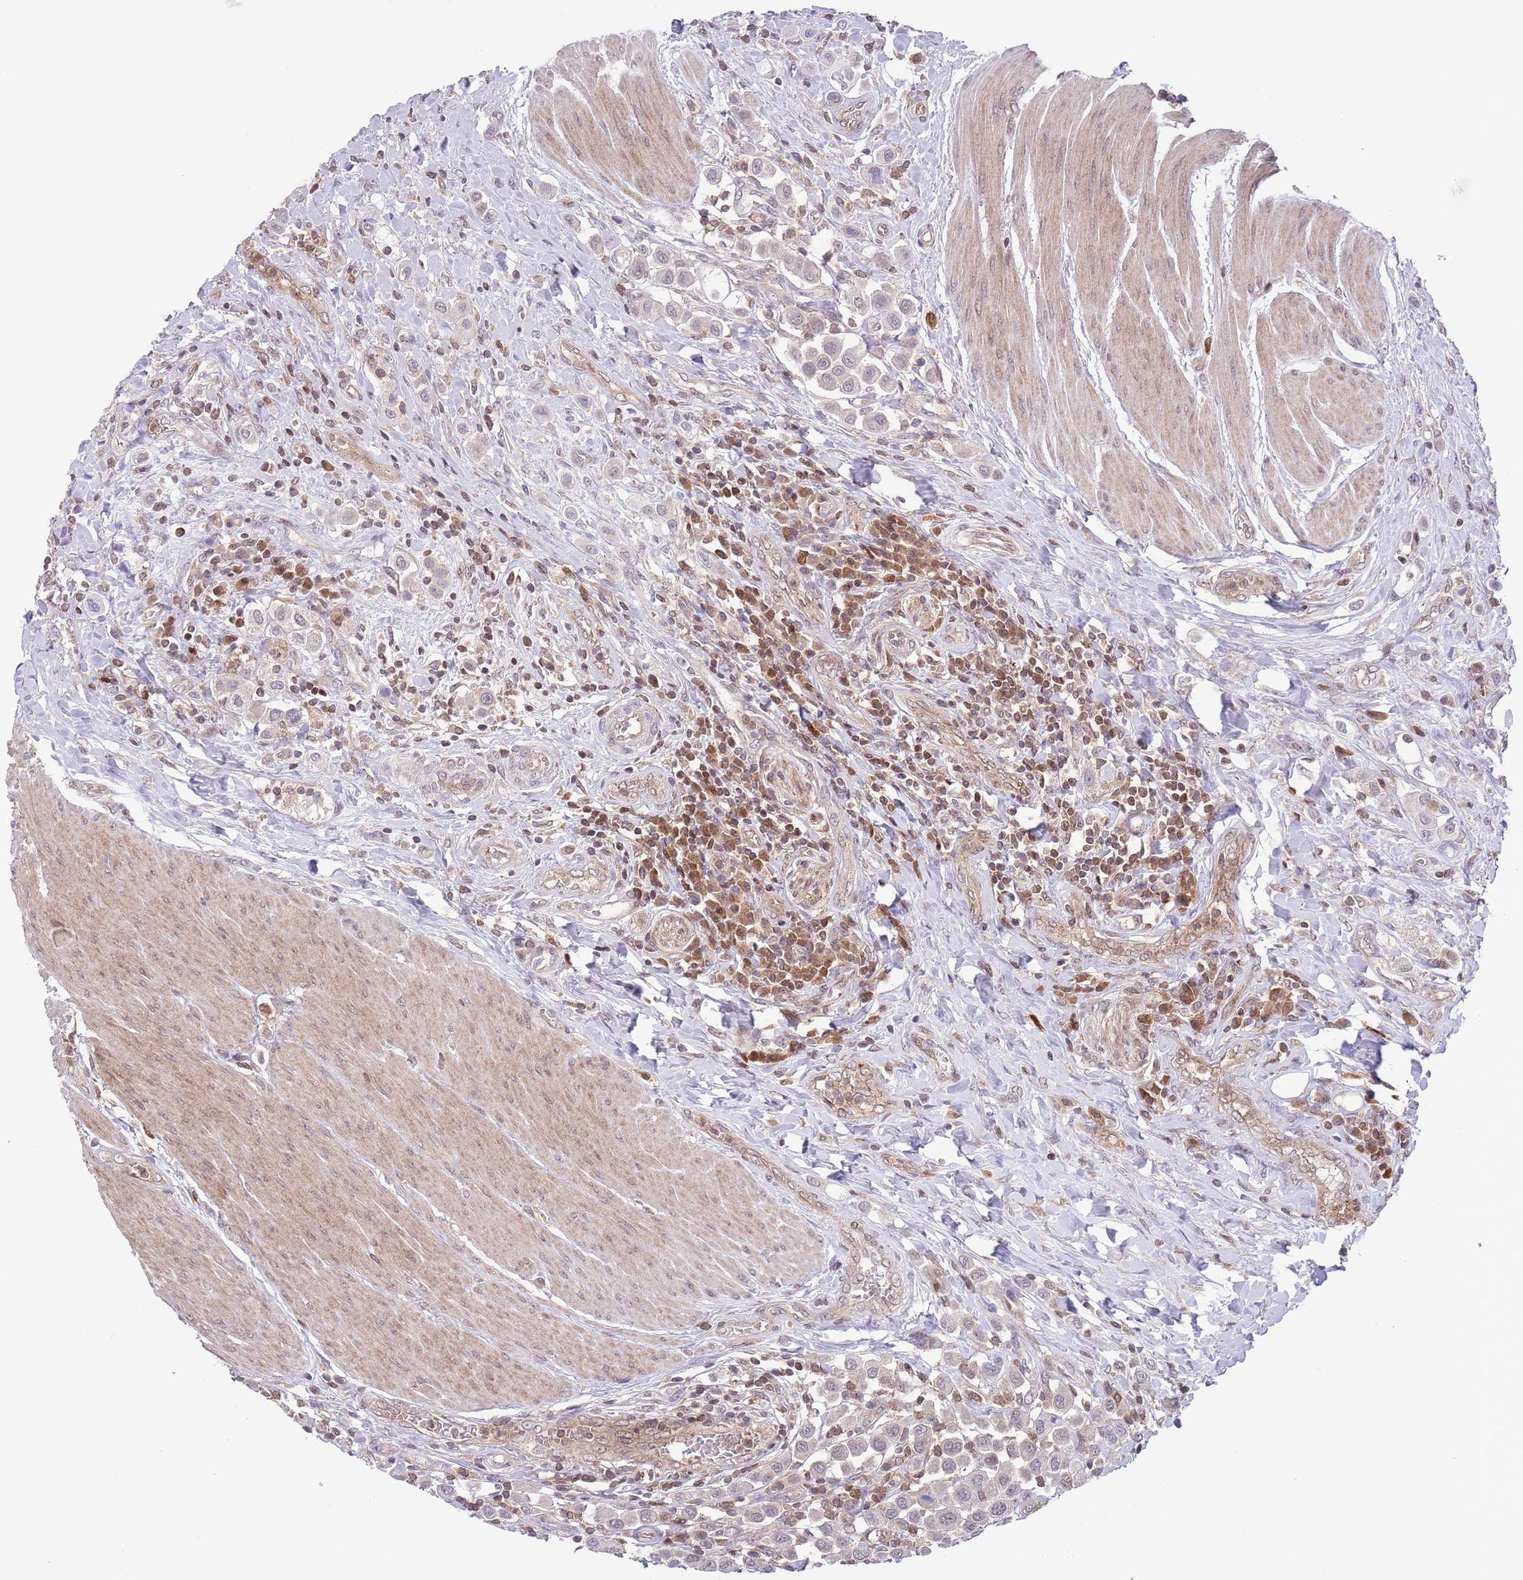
{"staining": {"intensity": "negative", "quantity": "none", "location": "none"}, "tissue": "urothelial cancer", "cell_type": "Tumor cells", "image_type": "cancer", "snomed": [{"axis": "morphology", "description": "Urothelial carcinoma, High grade"}, {"axis": "topography", "description": "Urinary bladder"}], "caption": "Tumor cells are negative for protein expression in human high-grade urothelial carcinoma.", "gene": "HDHD2", "patient": {"sex": "male", "age": 50}}